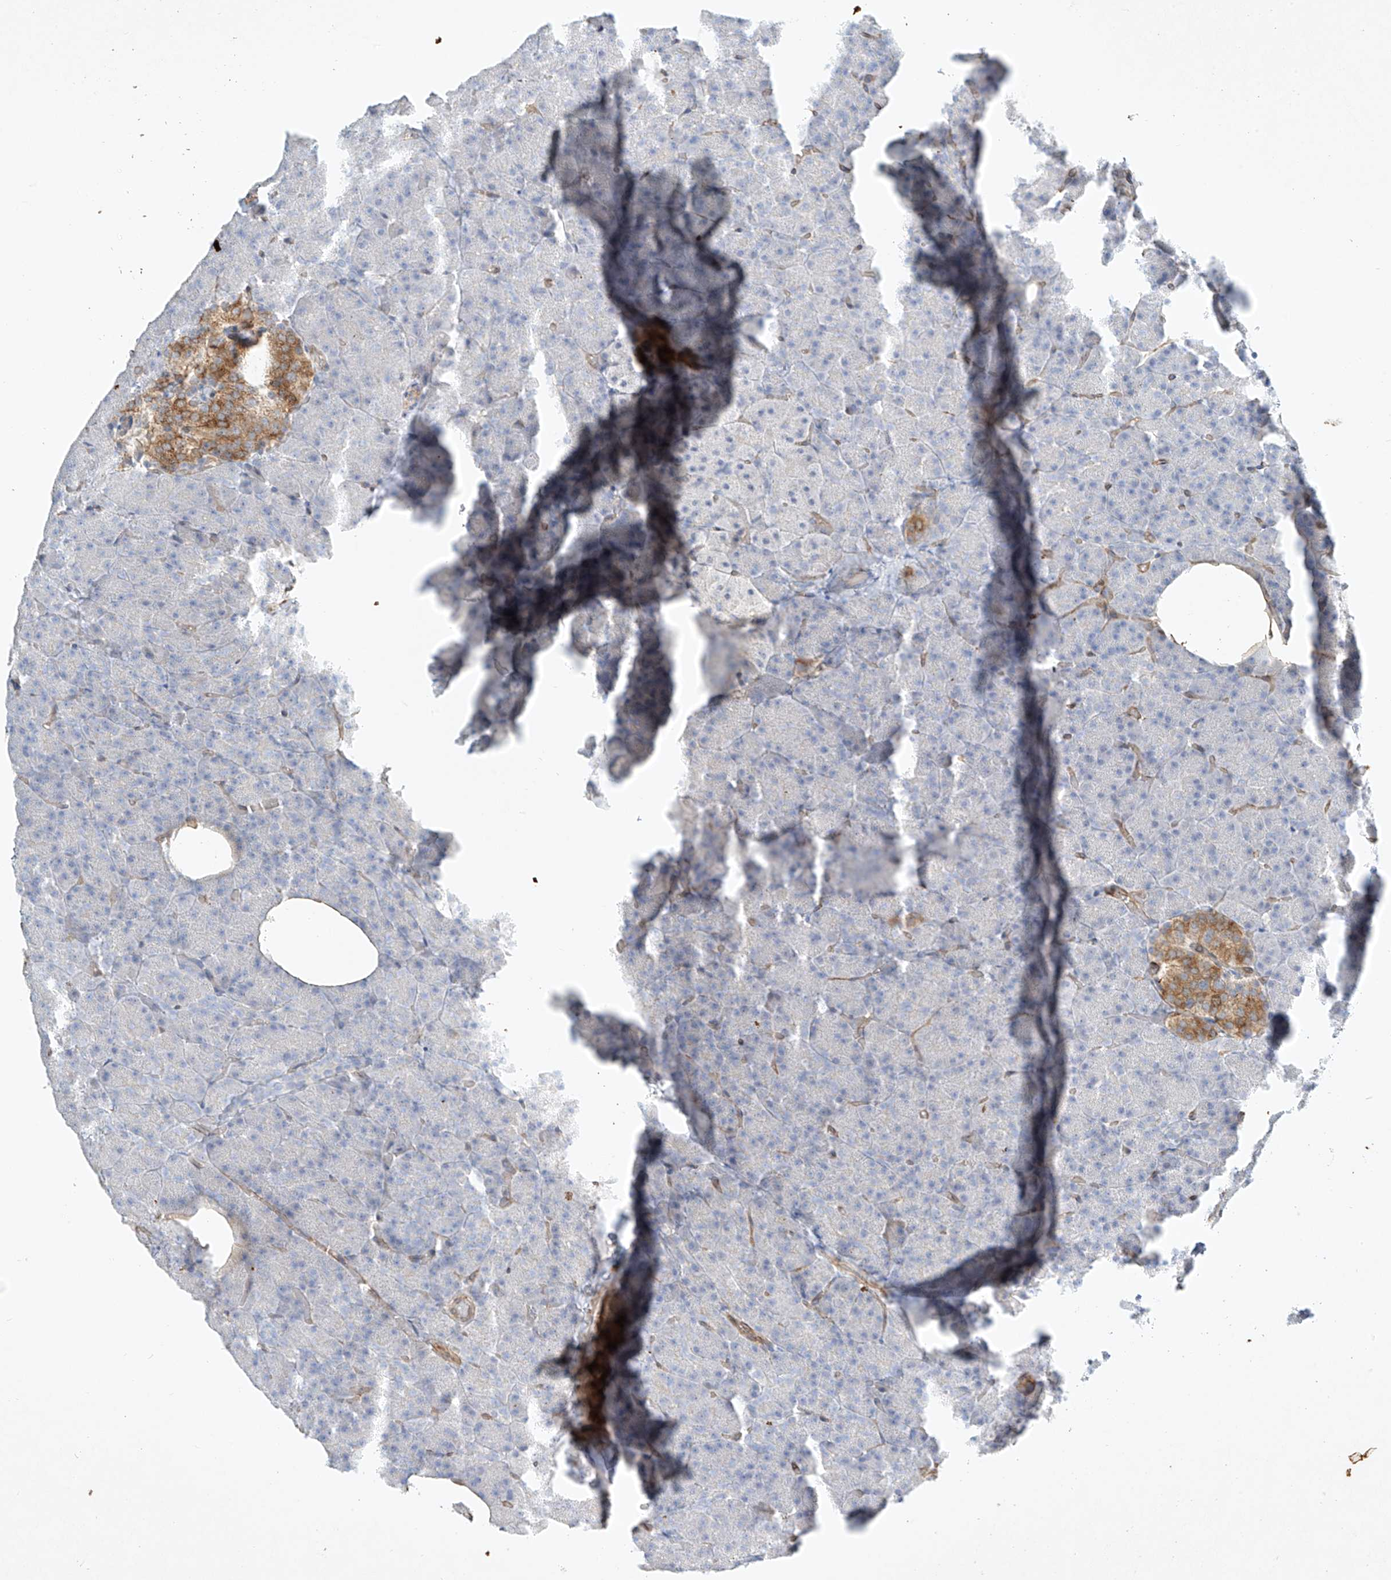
{"staining": {"intensity": "negative", "quantity": "none", "location": "none"}, "tissue": "pancreas", "cell_type": "Exocrine glandular cells", "image_type": "normal", "snomed": [{"axis": "morphology", "description": "Normal tissue, NOS"}, {"axis": "morphology", "description": "Carcinoid, malignant, NOS"}, {"axis": "topography", "description": "Pancreas"}], "caption": "The IHC histopathology image has no significant positivity in exocrine glandular cells of pancreas. The staining is performed using DAB (3,3'-diaminobenzidine) brown chromogen with nuclei counter-stained in using hematoxylin.", "gene": "REEP2", "patient": {"sex": "female", "age": 35}}